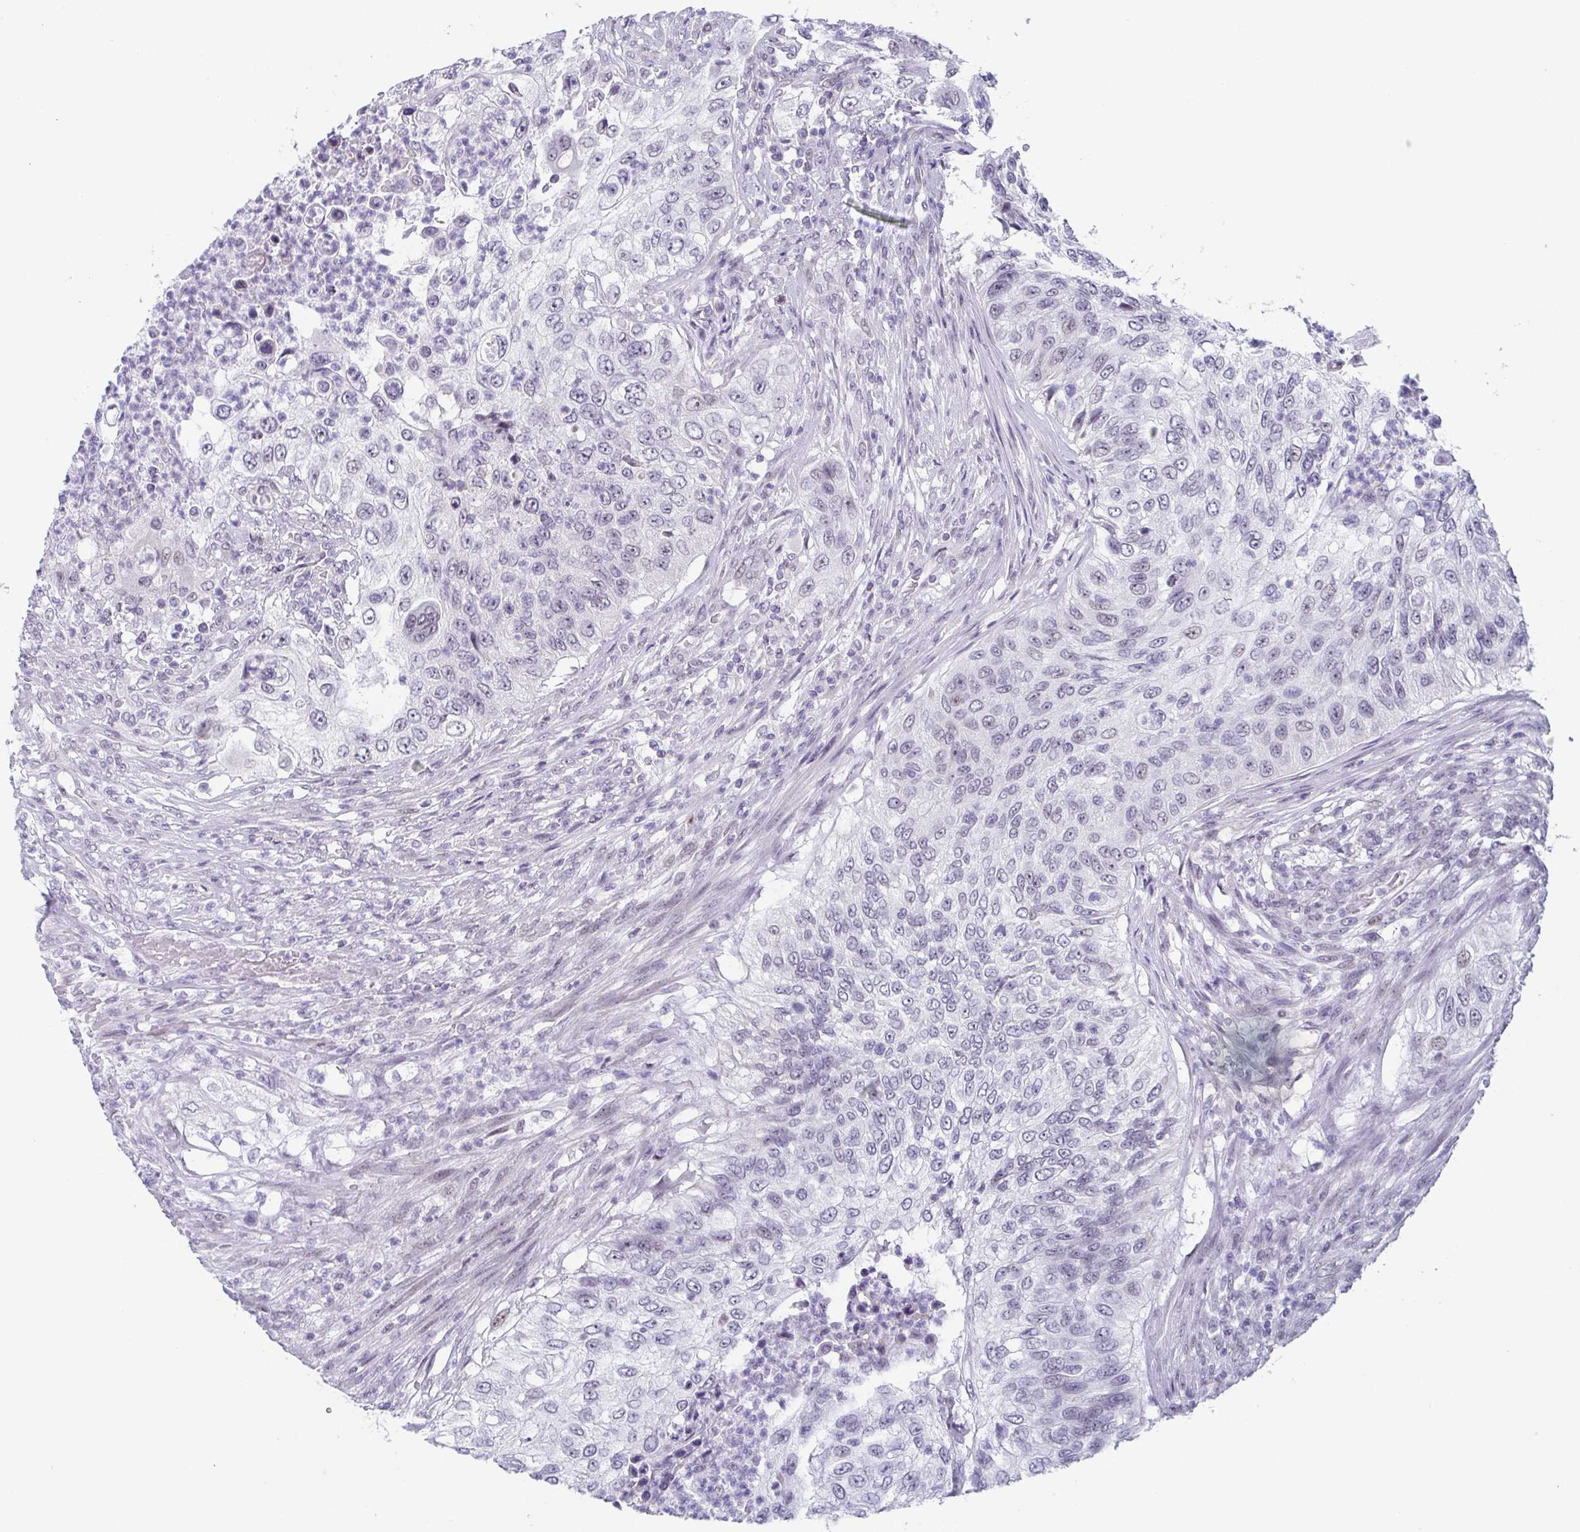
{"staining": {"intensity": "negative", "quantity": "none", "location": "none"}, "tissue": "urothelial cancer", "cell_type": "Tumor cells", "image_type": "cancer", "snomed": [{"axis": "morphology", "description": "Urothelial carcinoma, High grade"}, {"axis": "topography", "description": "Urinary bladder"}], "caption": "A high-resolution photomicrograph shows immunohistochemistry staining of urothelial cancer, which shows no significant staining in tumor cells.", "gene": "EXOSC7", "patient": {"sex": "female", "age": 60}}